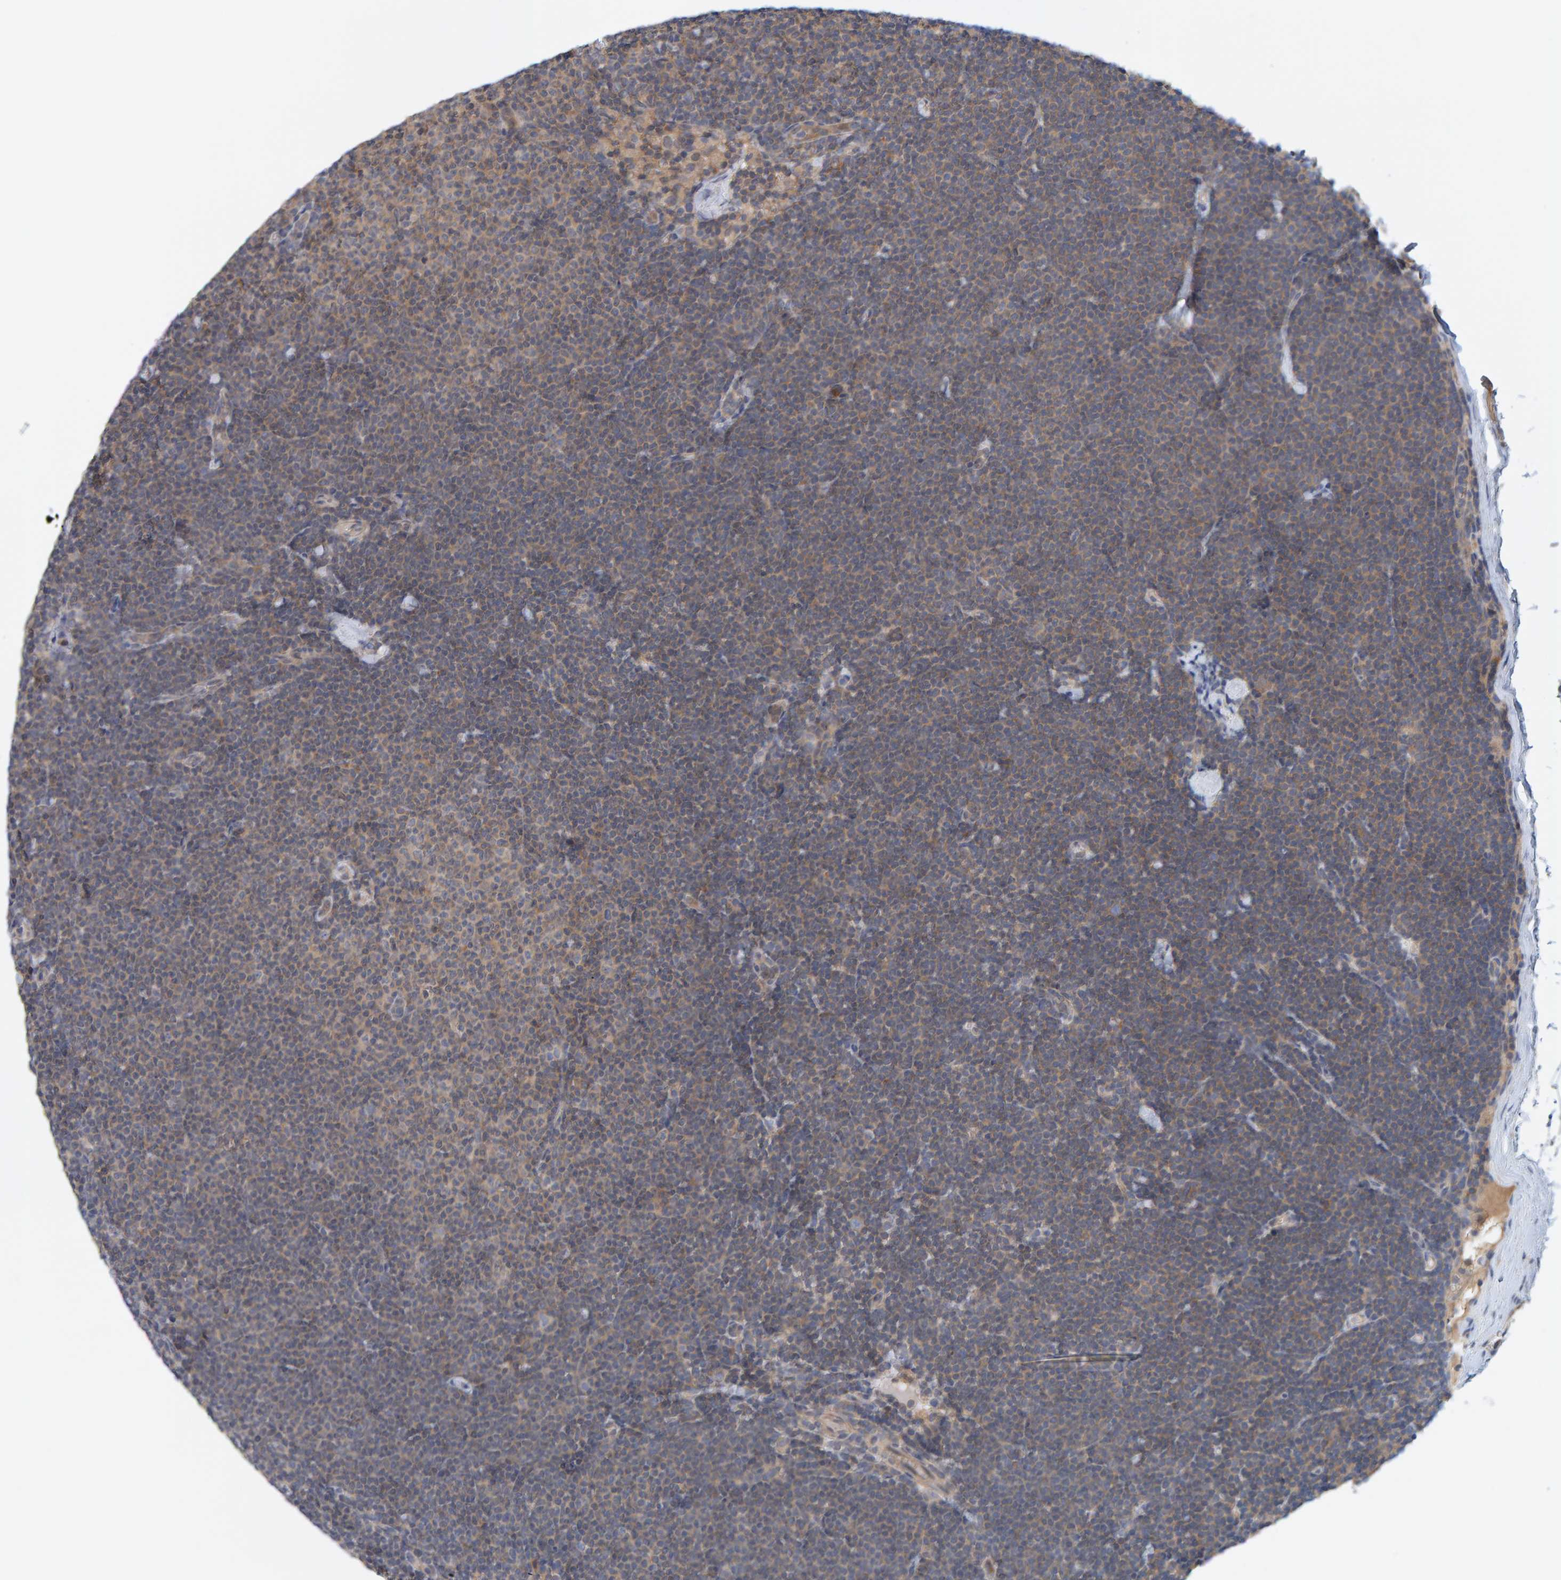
{"staining": {"intensity": "weak", "quantity": ">75%", "location": "cytoplasmic/membranous"}, "tissue": "lymphoma", "cell_type": "Tumor cells", "image_type": "cancer", "snomed": [{"axis": "morphology", "description": "Malignant lymphoma, non-Hodgkin's type, Low grade"}, {"axis": "topography", "description": "Lymph node"}], "caption": "Malignant lymphoma, non-Hodgkin's type (low-grade) stained for a protein (brown) demonstrates weak cytoplasmic/membranous positive positivity in approximately >75% of tumor cells.", "gene": "TATDN1", "patient": {"sex": "female", "age": 53}}